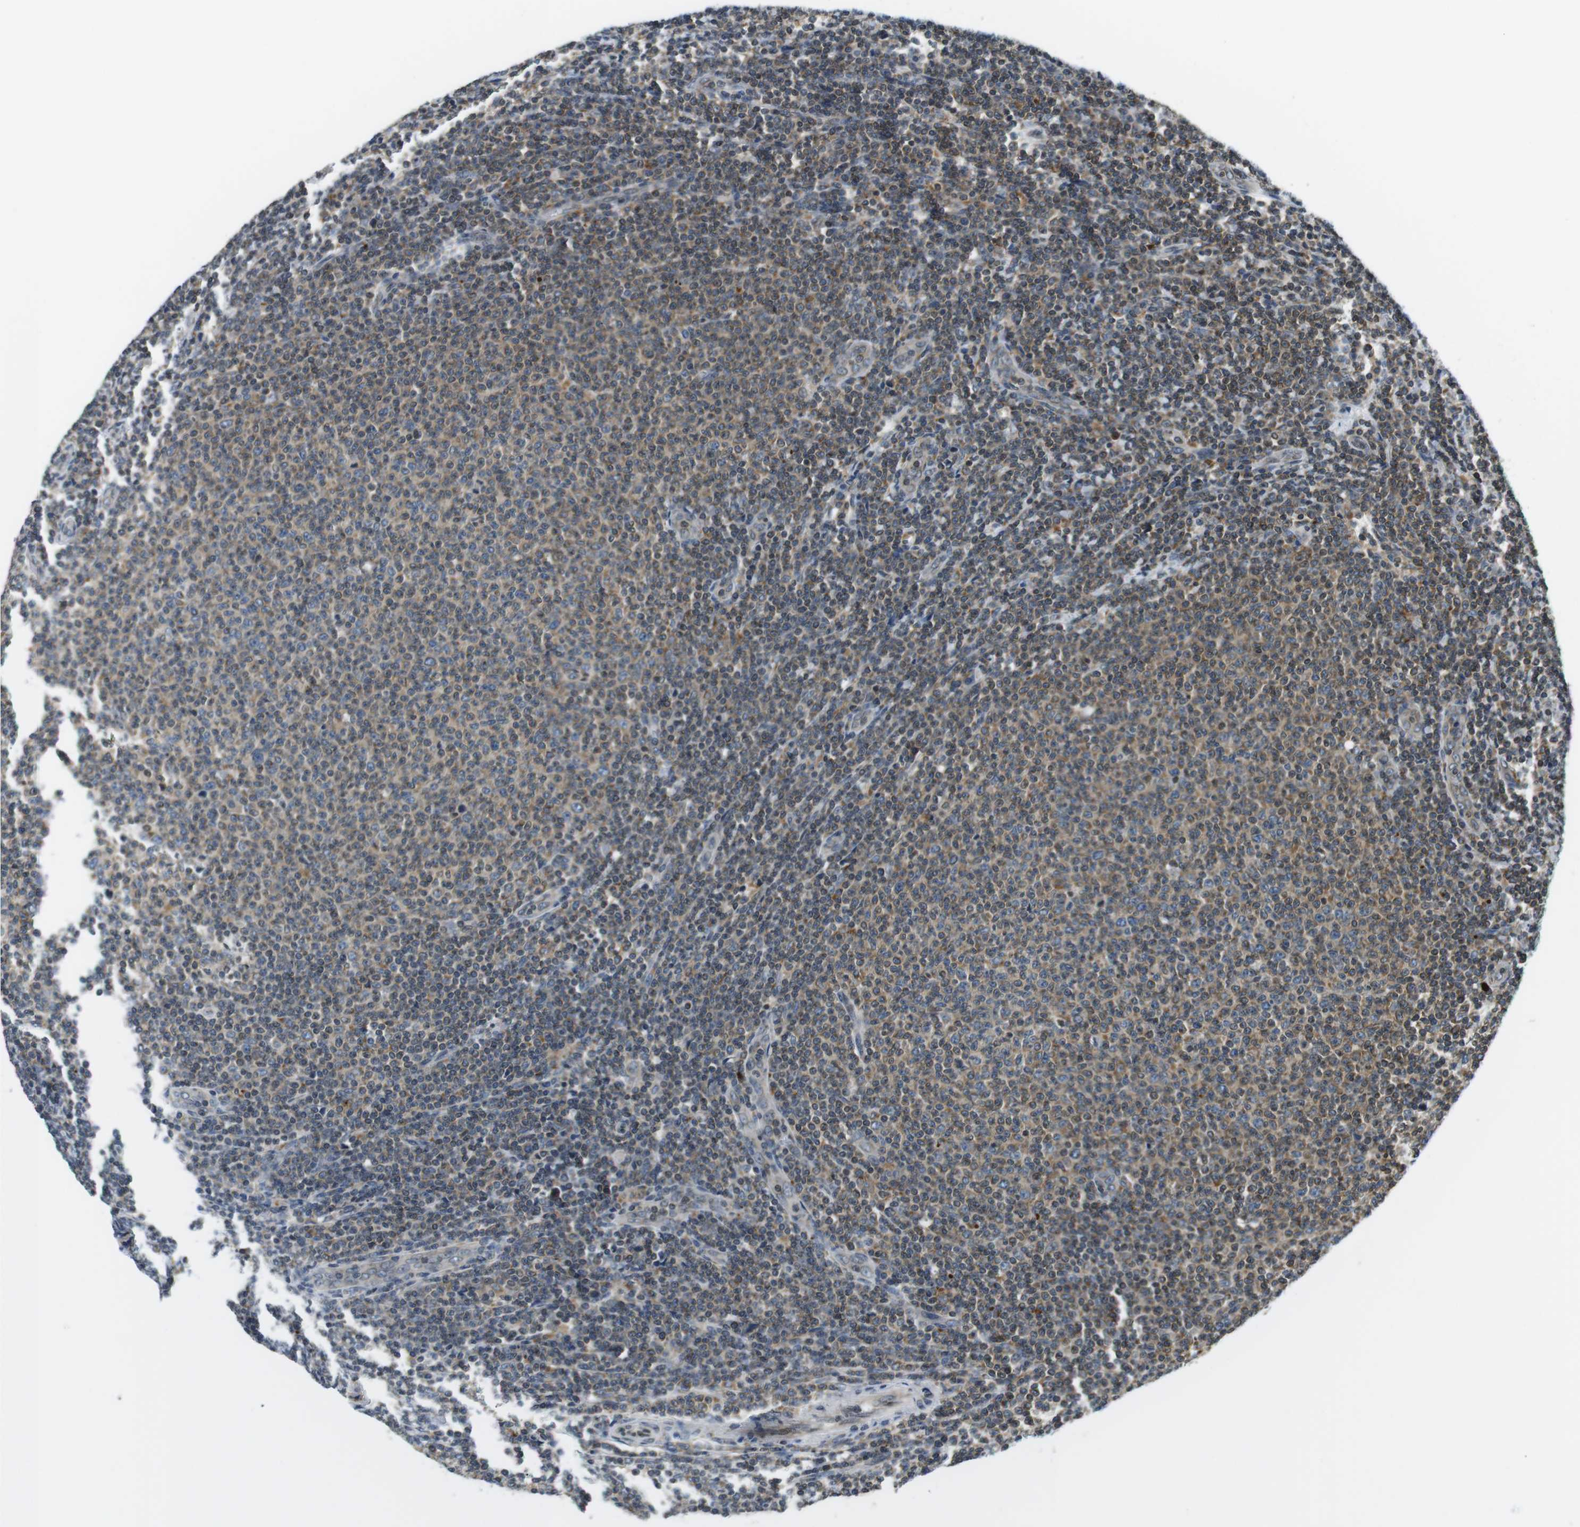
{"staining": {"intensity": "weak", "quantity": "25%-75%", "location": "cytoplasmic/membranous"}, "tissue": "lymphoma", "cell_type": "Tumor cells", "image_type": "cancer", "snomed": [{"axis": "morphology", "description": "Malignant lymphoma, non-Hodgkin's type, Low grade"}, {"axis": "topography", "description": "Lymph node"}], "caption": "Approximately 25%-75% of tumor cells in human lymphoma show weak cytoplasmic/membranous protein positivity as visualized by brown immunohistochemical staining.", "gene": "TMX4", "patient": {"sex": "male", "age": 66}}